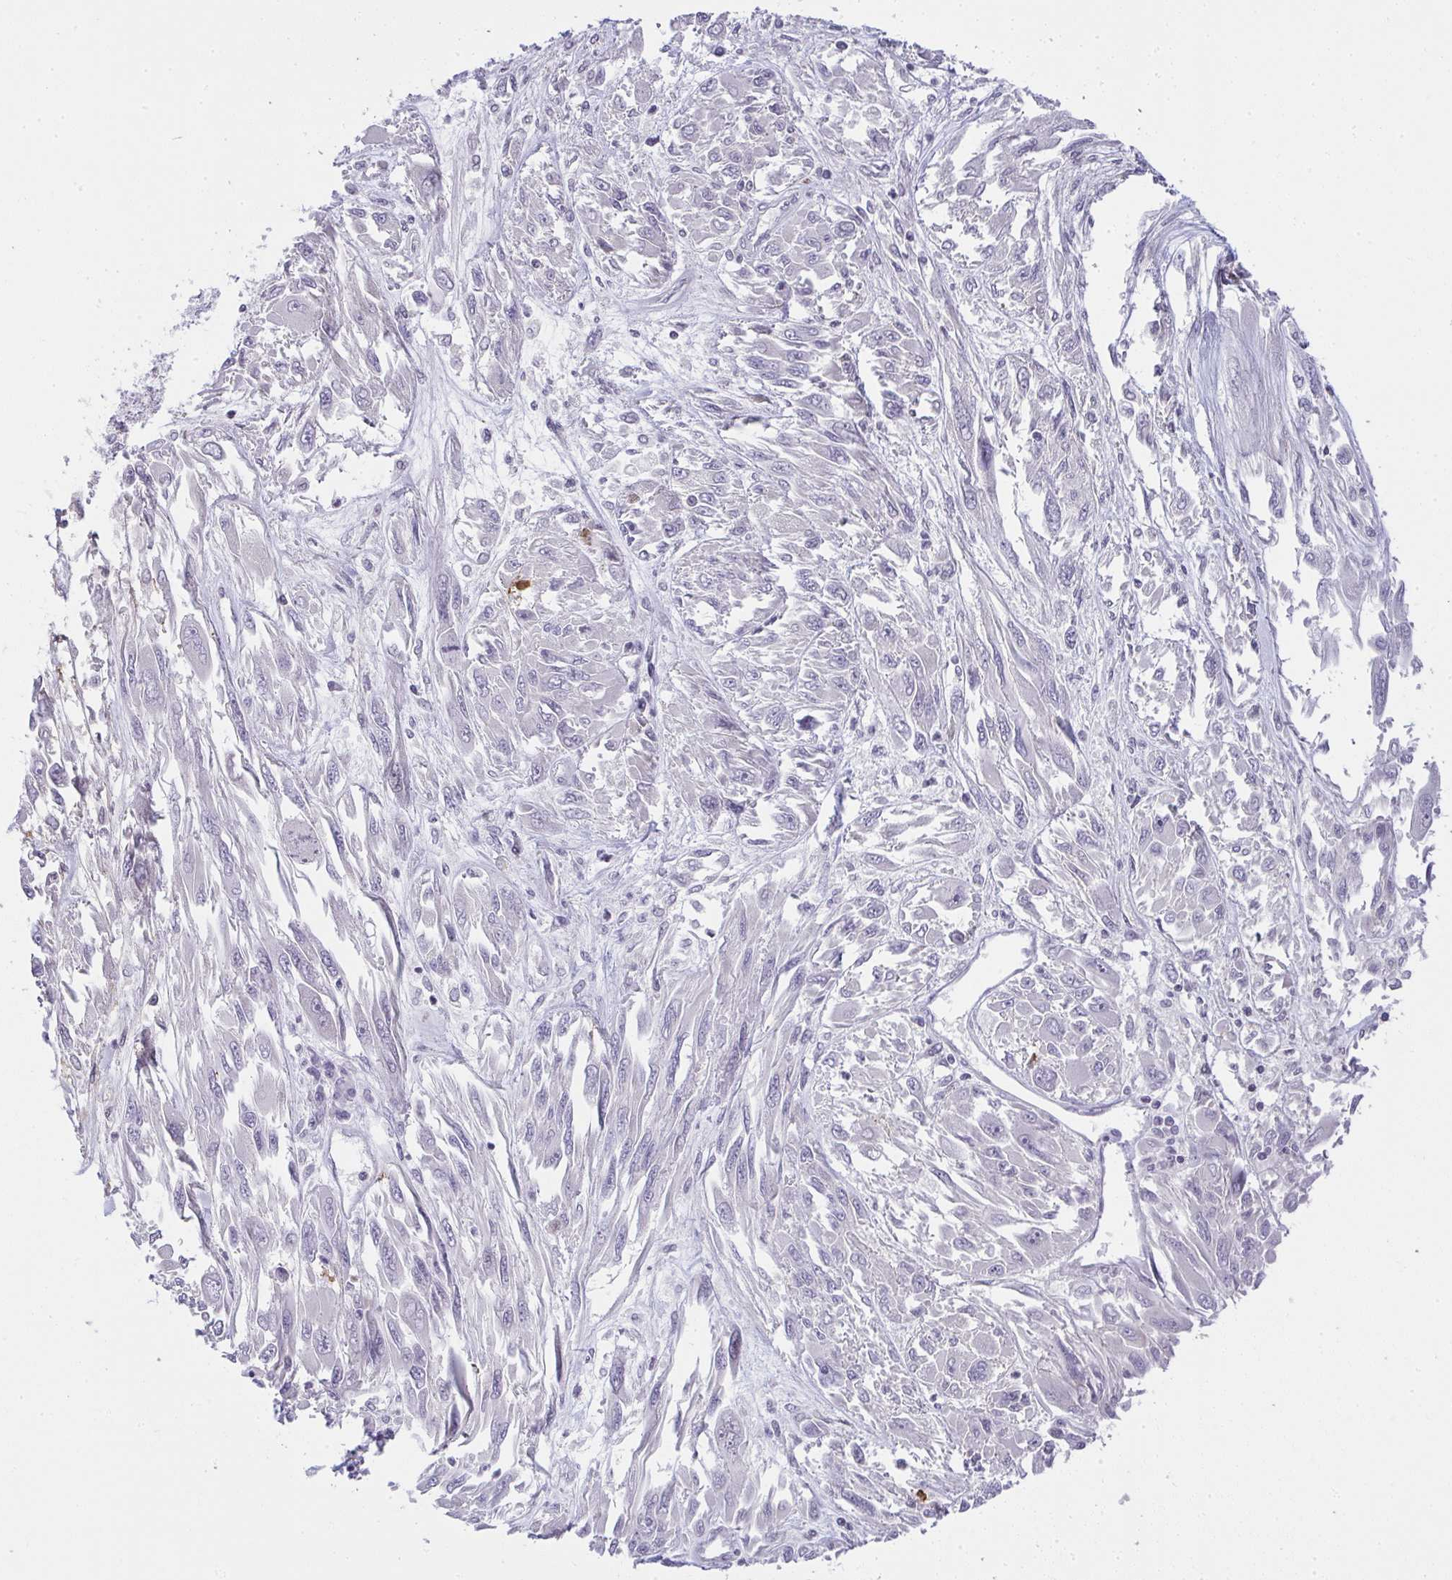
{"staining": {"intensity": "negative", "quantity": "none", "location": "none"}, "tissue": "melanoma", "cell_type": "Tumor cells", "image_type": "cancer", "snomed": [{"axis": "morphology", "description": "Malignant melanoma, NOS"}, {"axis": "topography", "description": "Skin"}], "caption": "IHC histopathology image of neoplastic tissue: human malignant melanoma stained with DAB (3,3'-diaminobenzidine) displays no significant protein expression in tumor cells.", "gene": "CACNA1S", "patient": {"sex": "female", "age": 91}}